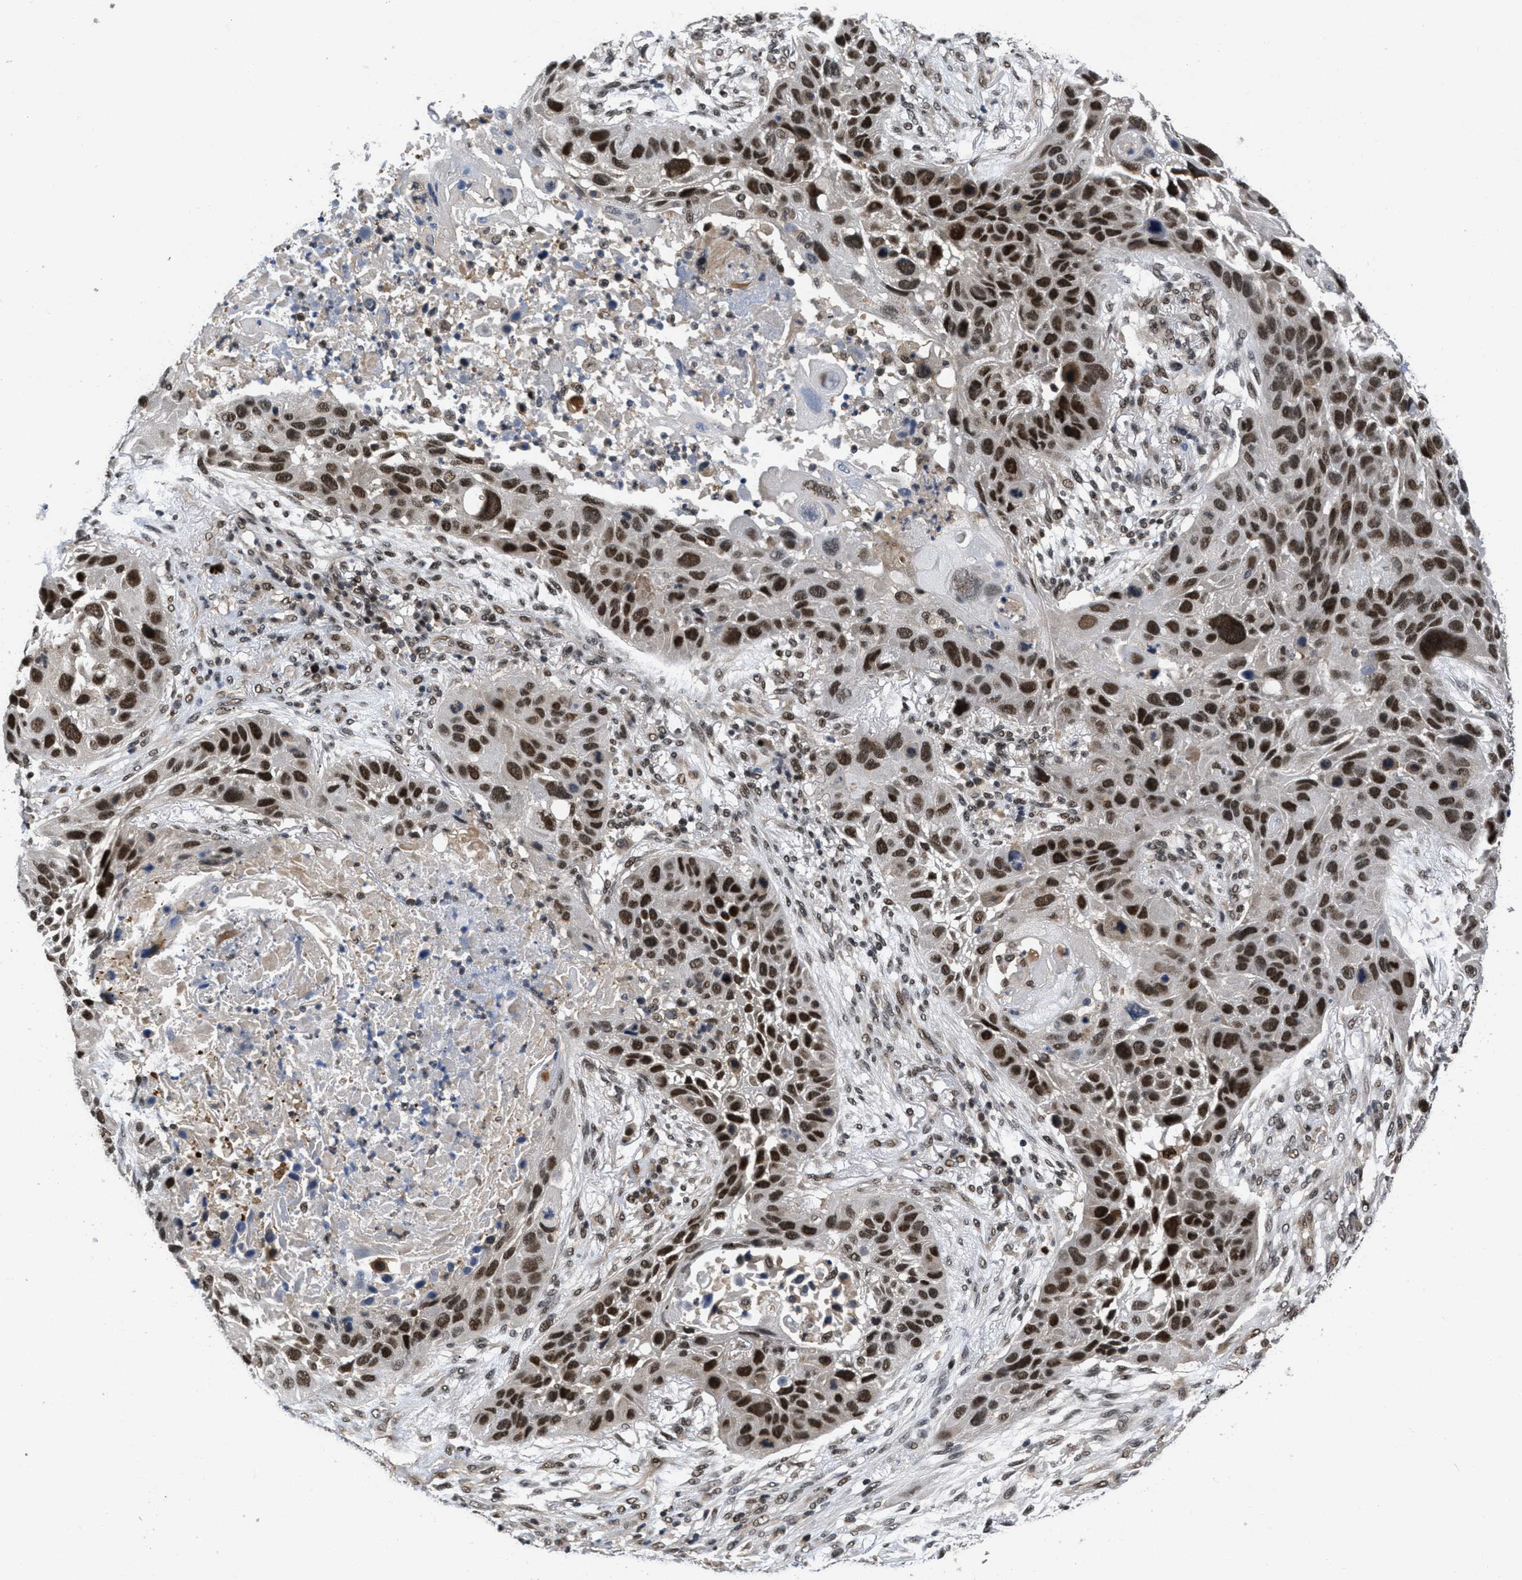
{"staining": {"intensity": "strong", "quantity": ">75%", "location": "cytoplasmic/membranous,nuclear"}, "tissue": "lung cancer", "cell_type": "Tumor cells", "image_type": "cancer", "snomed": [{"axis": "morphology", "description": "Squamous cell carcinoma, NOS"}, {"axis": "topography", "description": "Lung"}], "caption": "This photomicrograph displays IHC staining of lung squamous cell carcinoma, with high strong cytoplasmic/membranous and nuclear staining in approximately >75% of tumor cells.", "gene": "CUL4B", "patient": {"sex": "male", "age": 57}}